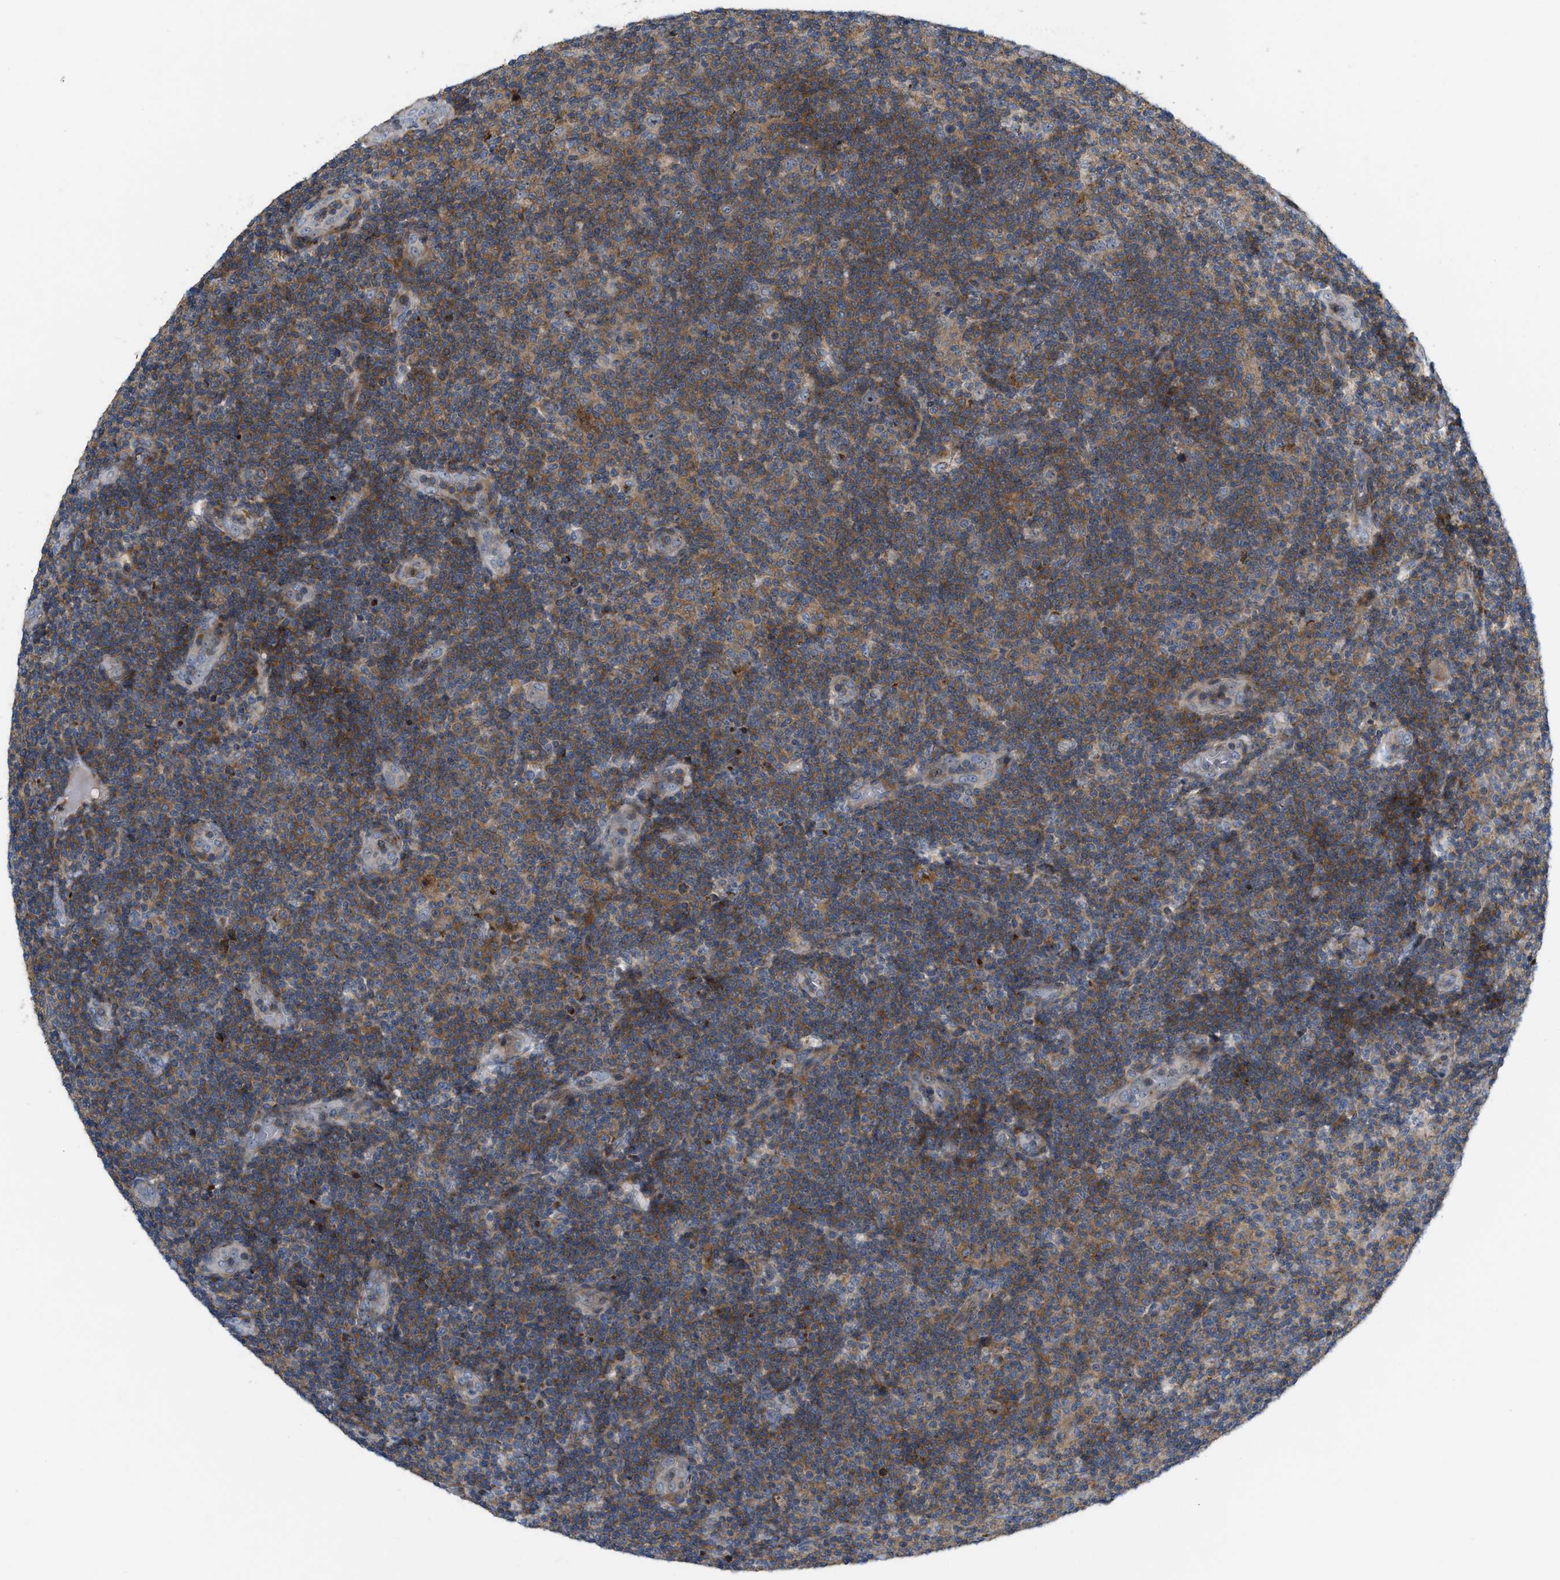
{"staining": {"intensity": "moderate", "quantity": ">75%", "location": "cytoplasmic/membranous"}, "tissue": "lymphoma", "cell_type": "Tumor cells", "image_type": "cancer", "snomed": [{"axis": "morphology", "description": "Malignant lymphoma, non-Hodgkin's type, Low grade"}, {"axis": "topography", "description": "Lymph node"}], "caption": "Lymphoma stained with immunohistochemistry (IHC) displays moderate cytoplasmic/membranous positivity in approximately >75% of tumor cells. (DAB (3,3'-diaminobenzidine) IHC with brightfield microscopy, high magnification).", "gene": "DIPK1A", "patient": {"sex": "male", "age": 83}}